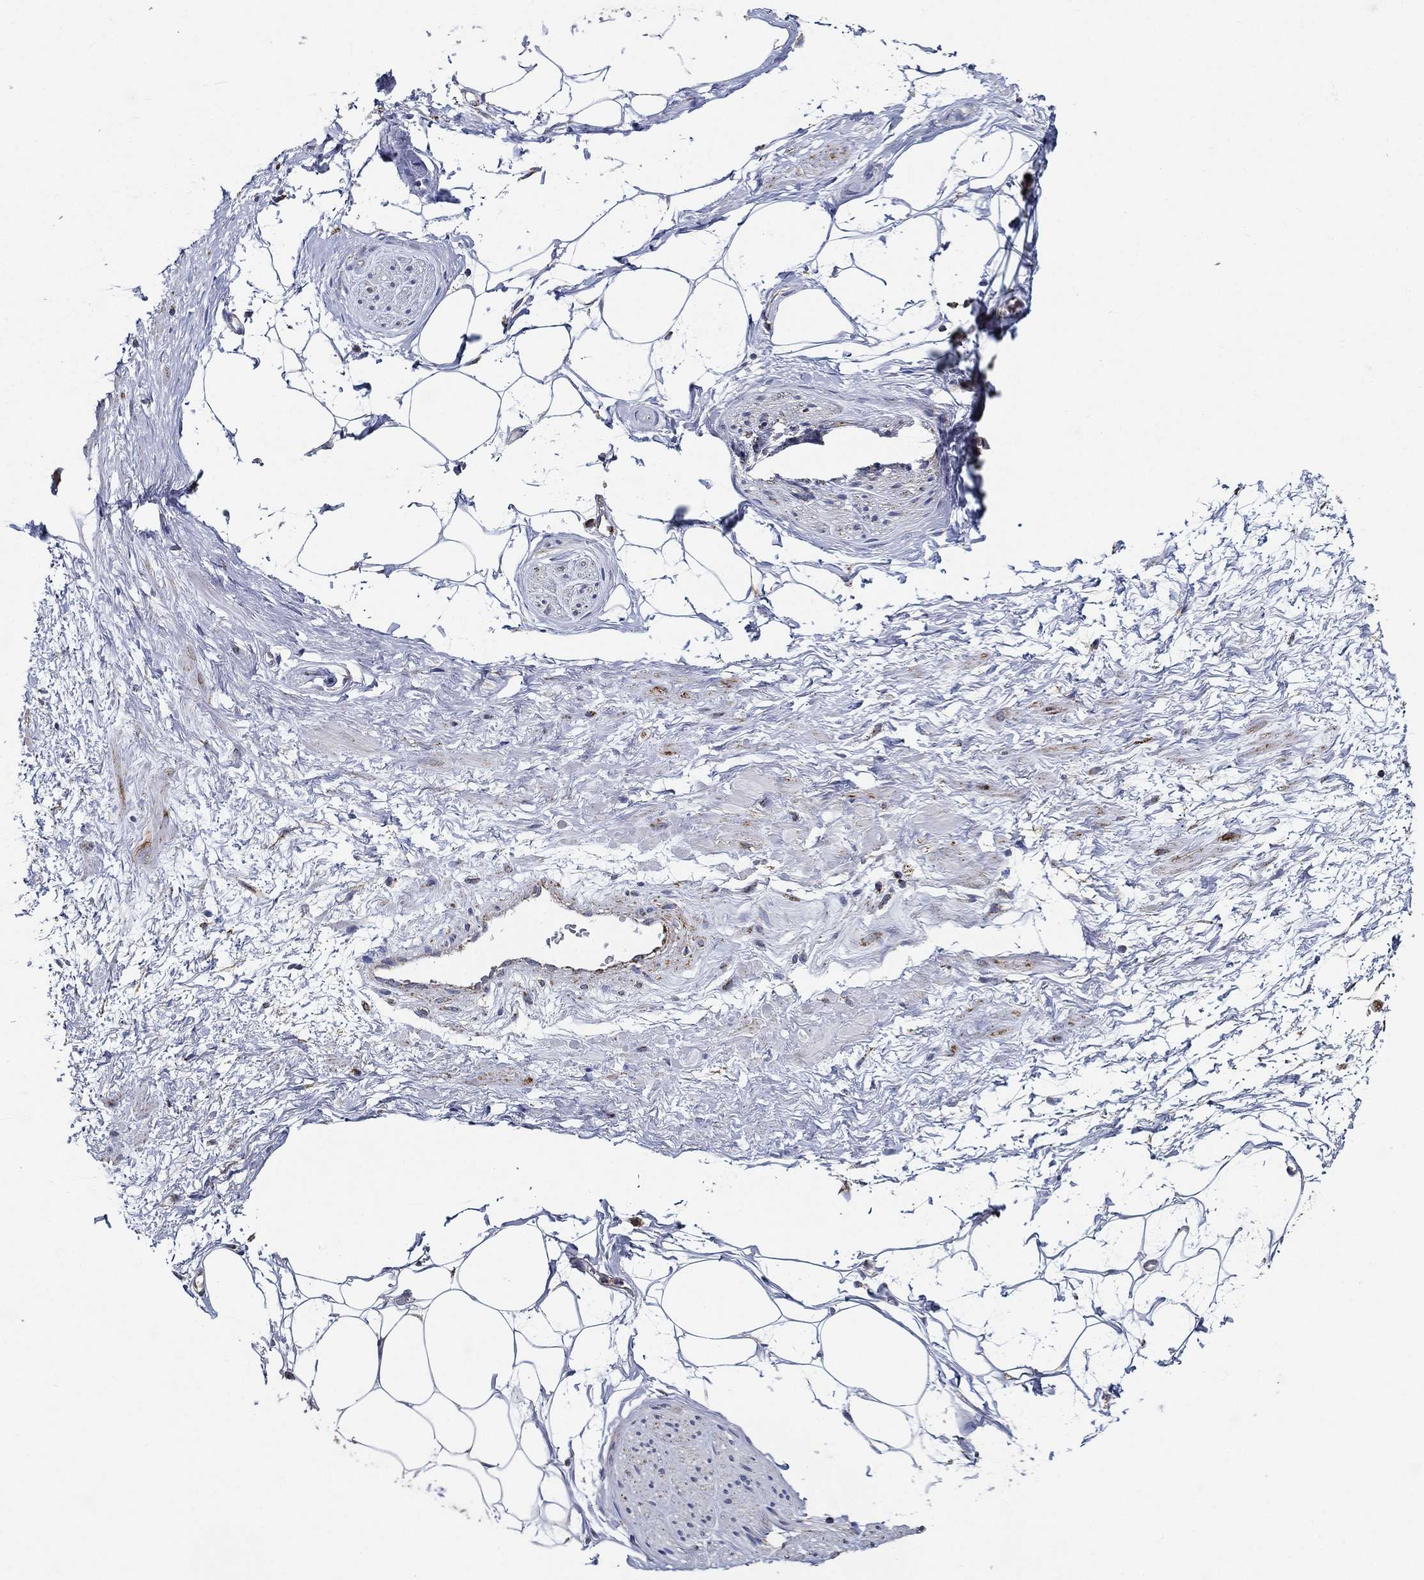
{"staining": {"intensity": "negative", "quantity": "none", "location": "none"}, "tissue": "adipose tissue", "cell_type": "Adipocytes", "image_type": "normal", "snomed": [{"axis": "morphology", "description": "Normal tissue, NOS"}, {"axis": "topography", "description": "Prostate"}, {"axis": "topography", "description": "Peripheral nerve tissue"}], "caption": "Benign adipose tissue was stained to show a protein in brown. There is no significant expression in adipocytes. The staining was performed using DAB to visualize the protein expression in brown, while the nuclei were stained in blue with hematoxylin (Magnification: 20x).", "gene": "NDUFAB1", "patient": {"sex": "male", "age": 57}}